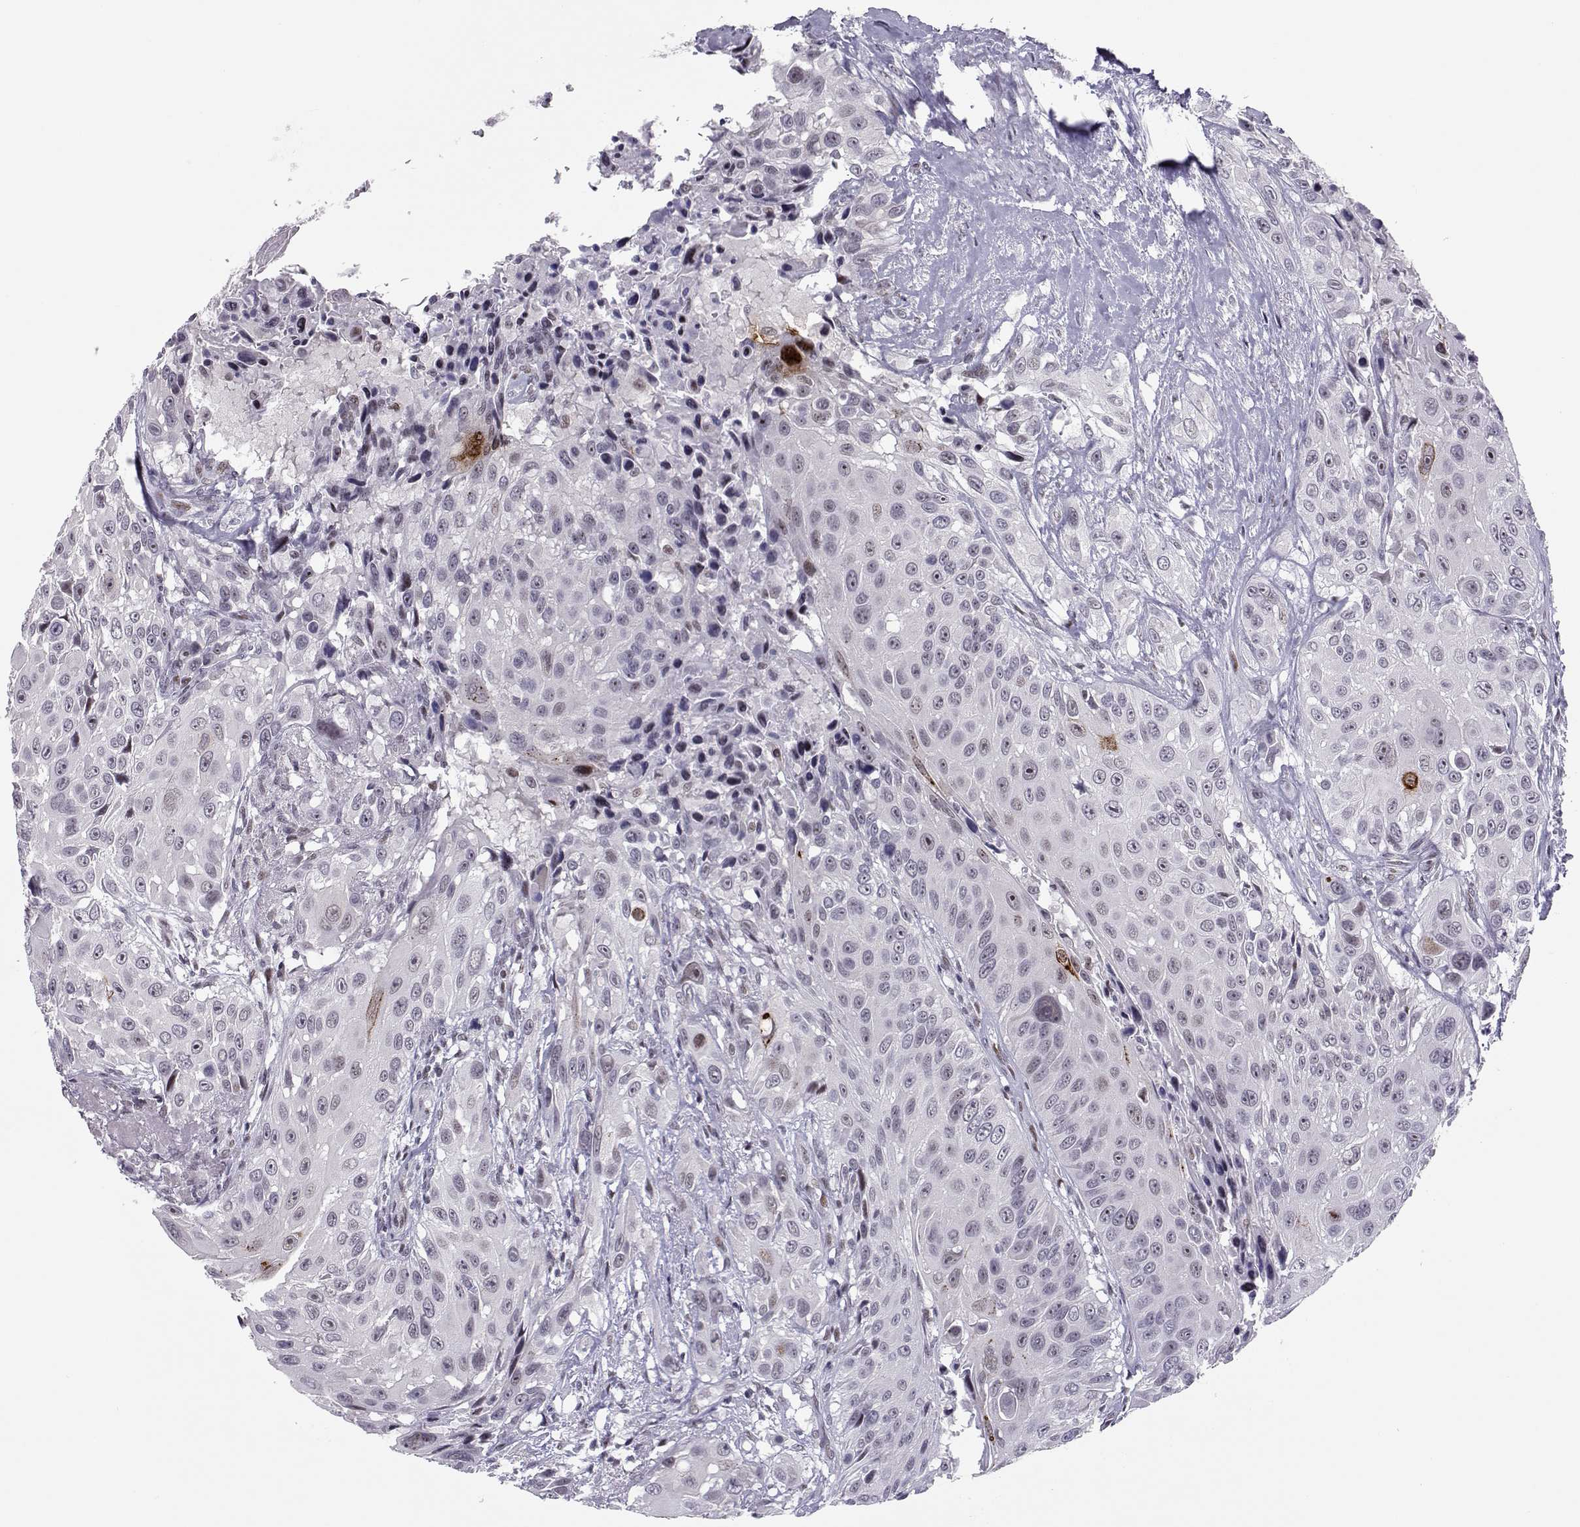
{"staining": {"intensity": "negative", "quantity": "none", "location": "none"}, "tissue": "urothelial cancer", "cell_type": "Tumor cells", "image_type": "cancer", "snomed": [{"axis": "morphology", "description": "Urothelial carcinoma, NOS"}, {"axis": "topography", "description": "Urinary bladder"}], "caption": "Immunohistochemistry (IHC) micrograph of urothelial cancer stained for a protein (brown), which reveals no expression in tumor cells.", "gene": "SIX6", "patient": {"sex": "male", "age": 55}}